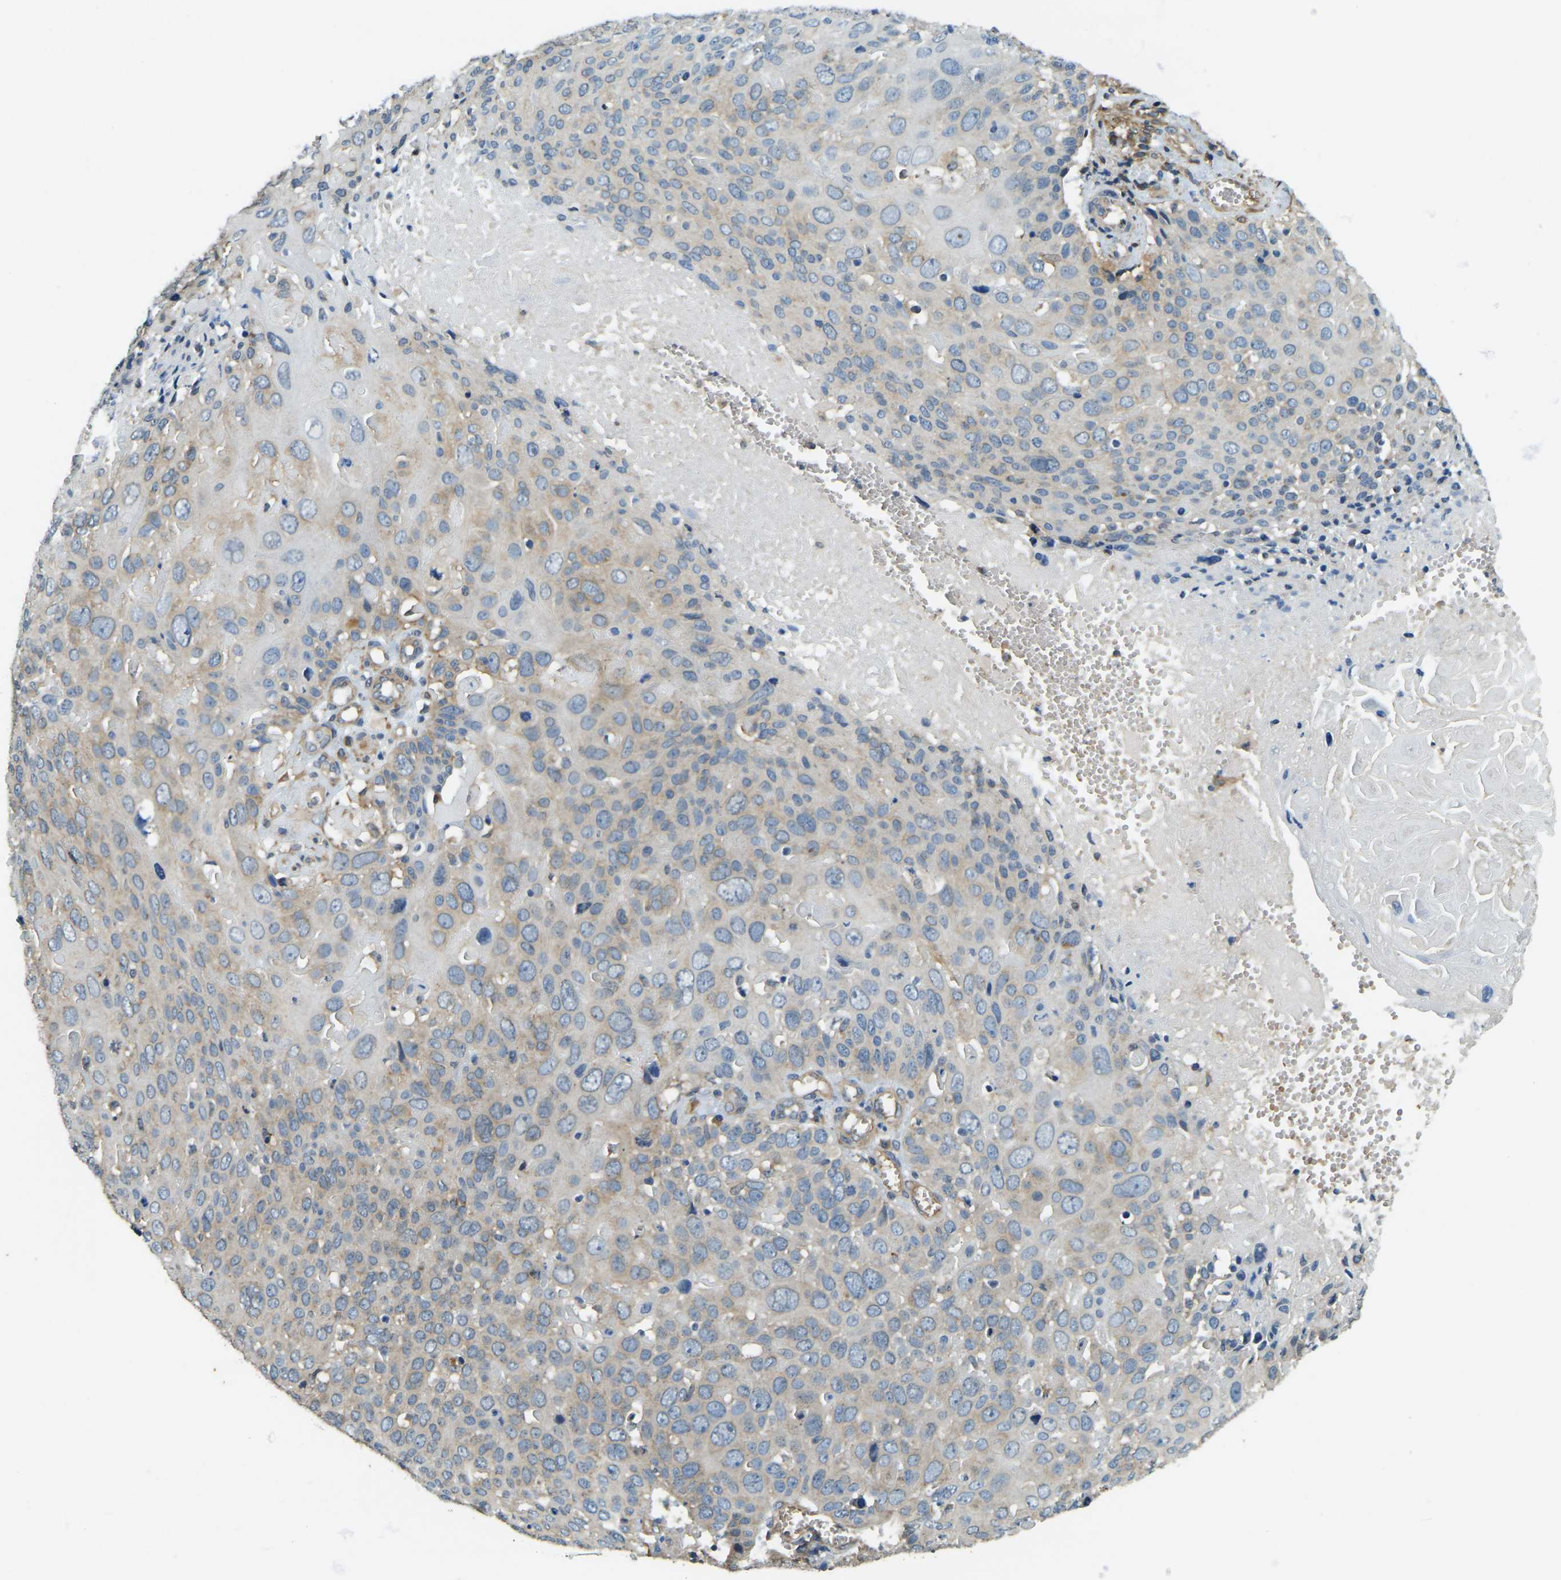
{"staining": {"intensity": "weak", "quantity": "<25%", "location": "cytoplasmic/membranous"}, "tissue": "cervical cancer", "cell_type": "Tumor cells", "image_type": "cancer", "snomed": [{"axis": "morphology", "description": "Squamous cell carcinoma, NOS"}, {"axis": "topography", "description": "Cervix"}], "caption": "Tumor cells are negative for protein expression in human cervical squamous cell carcinoma.", "gene": "ERGIC1", "patient": {"sex": "female", "age": 74}}